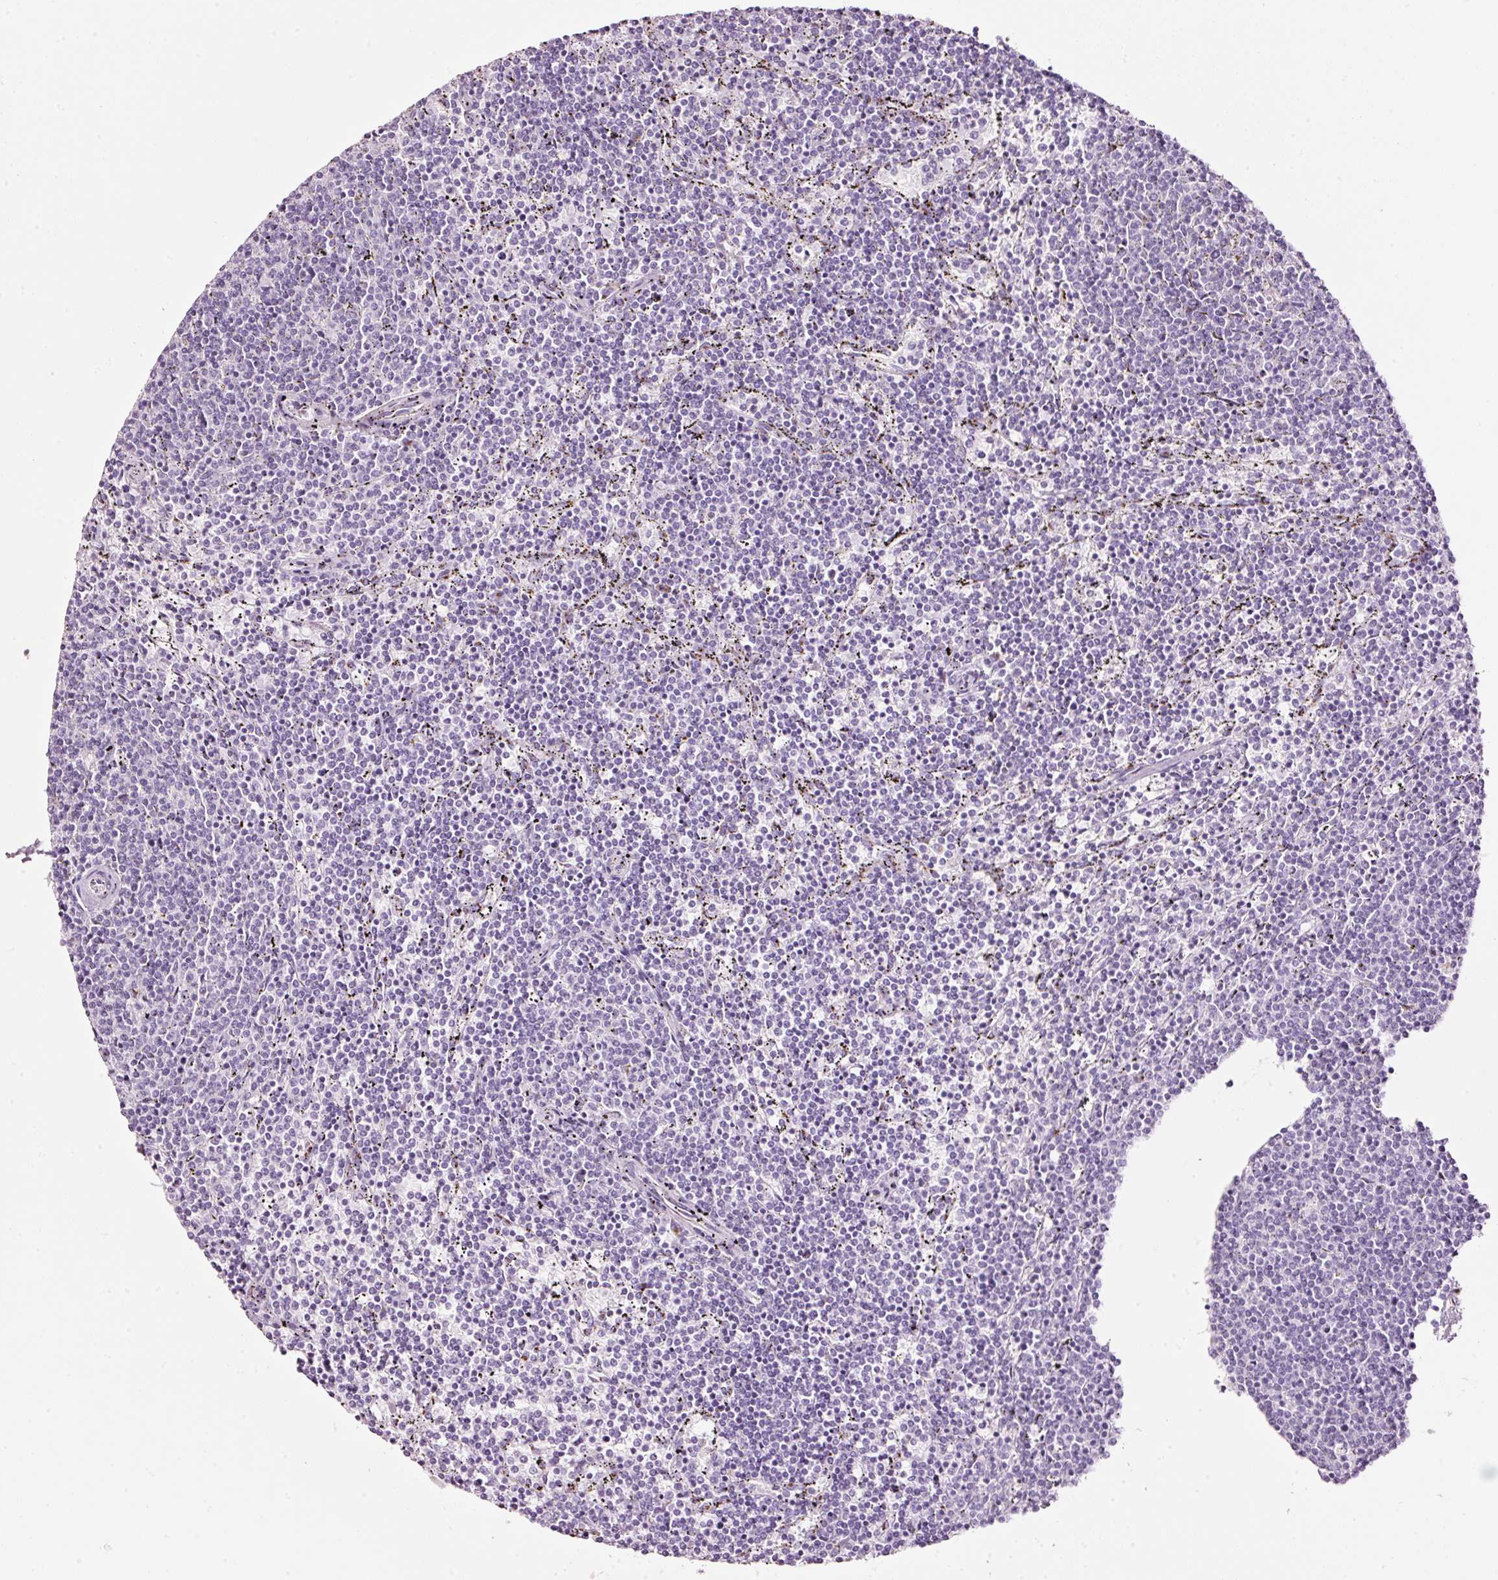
{"staining": {"intensity": "negative", "quantity": "none", "location": "none"}, "tissue": "lymphoma", "cell_type": "Tumor cells", "image_type": "cancer", "snomed": [{"axis": "morphology", "description": "Malignant lymphoma, non-Hodgkin's type, Low grade"}, {"axis": "topography", "description": "Spleen"}], "caption": "DAB (3,3'-diaminobenzidine) immunohistochemical staining of lymphoma reveals no significant positivity in tumor cells. Nuclei are stained in blue.", "gene": "SDF4", "patient": {"sex": "female", "age": 50}}